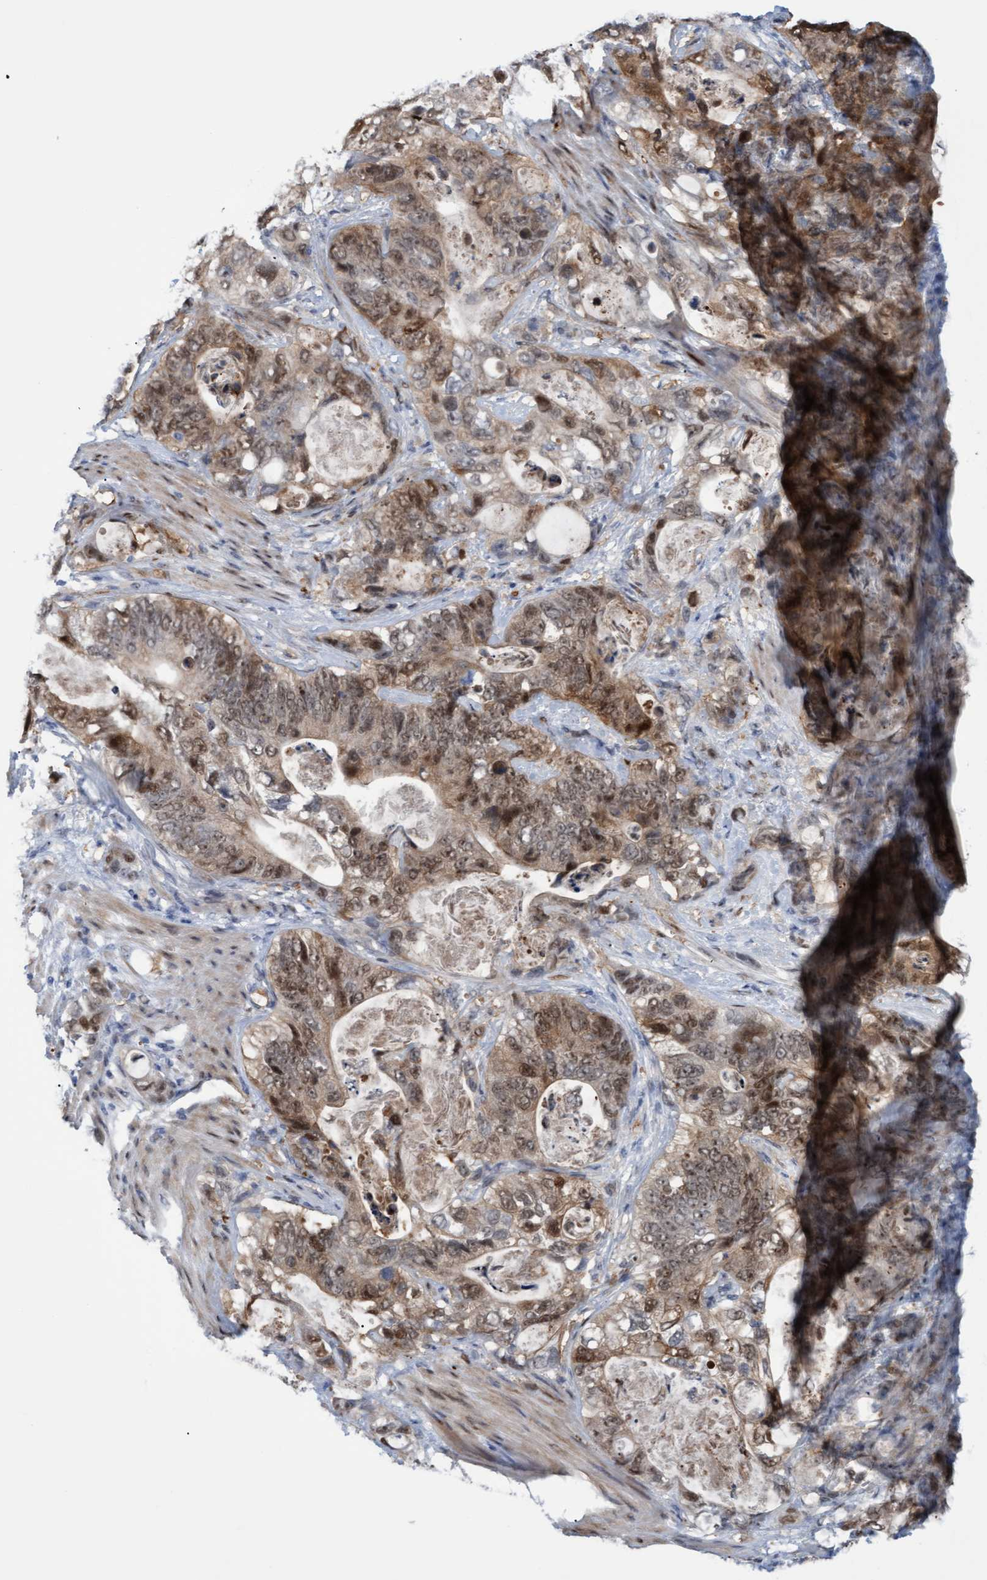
{"staining": {"intensity": "weak", "quantity": ">75%", "location": "cytoplasmic/membranous,nuclear"}, "tissue": "stomach cancer", "cell_type": "Tumor cells", "image_type": "cancer", "snomed": [{"axis": "morphology", "description": "Normal tissue, NOS"}, {"axis": "morphology", "description": "Adenocarcinoma, NOS"}, {"axis": "topography", "description": "Stomach"}], "caption": "Protein staining displays weak cytoplasmic/membranous and nuclear staining in approximately >75% of tumor cells in stomach cancer.", "gene": "PINX1", "patient": {"sex": "female", "age": 89}}